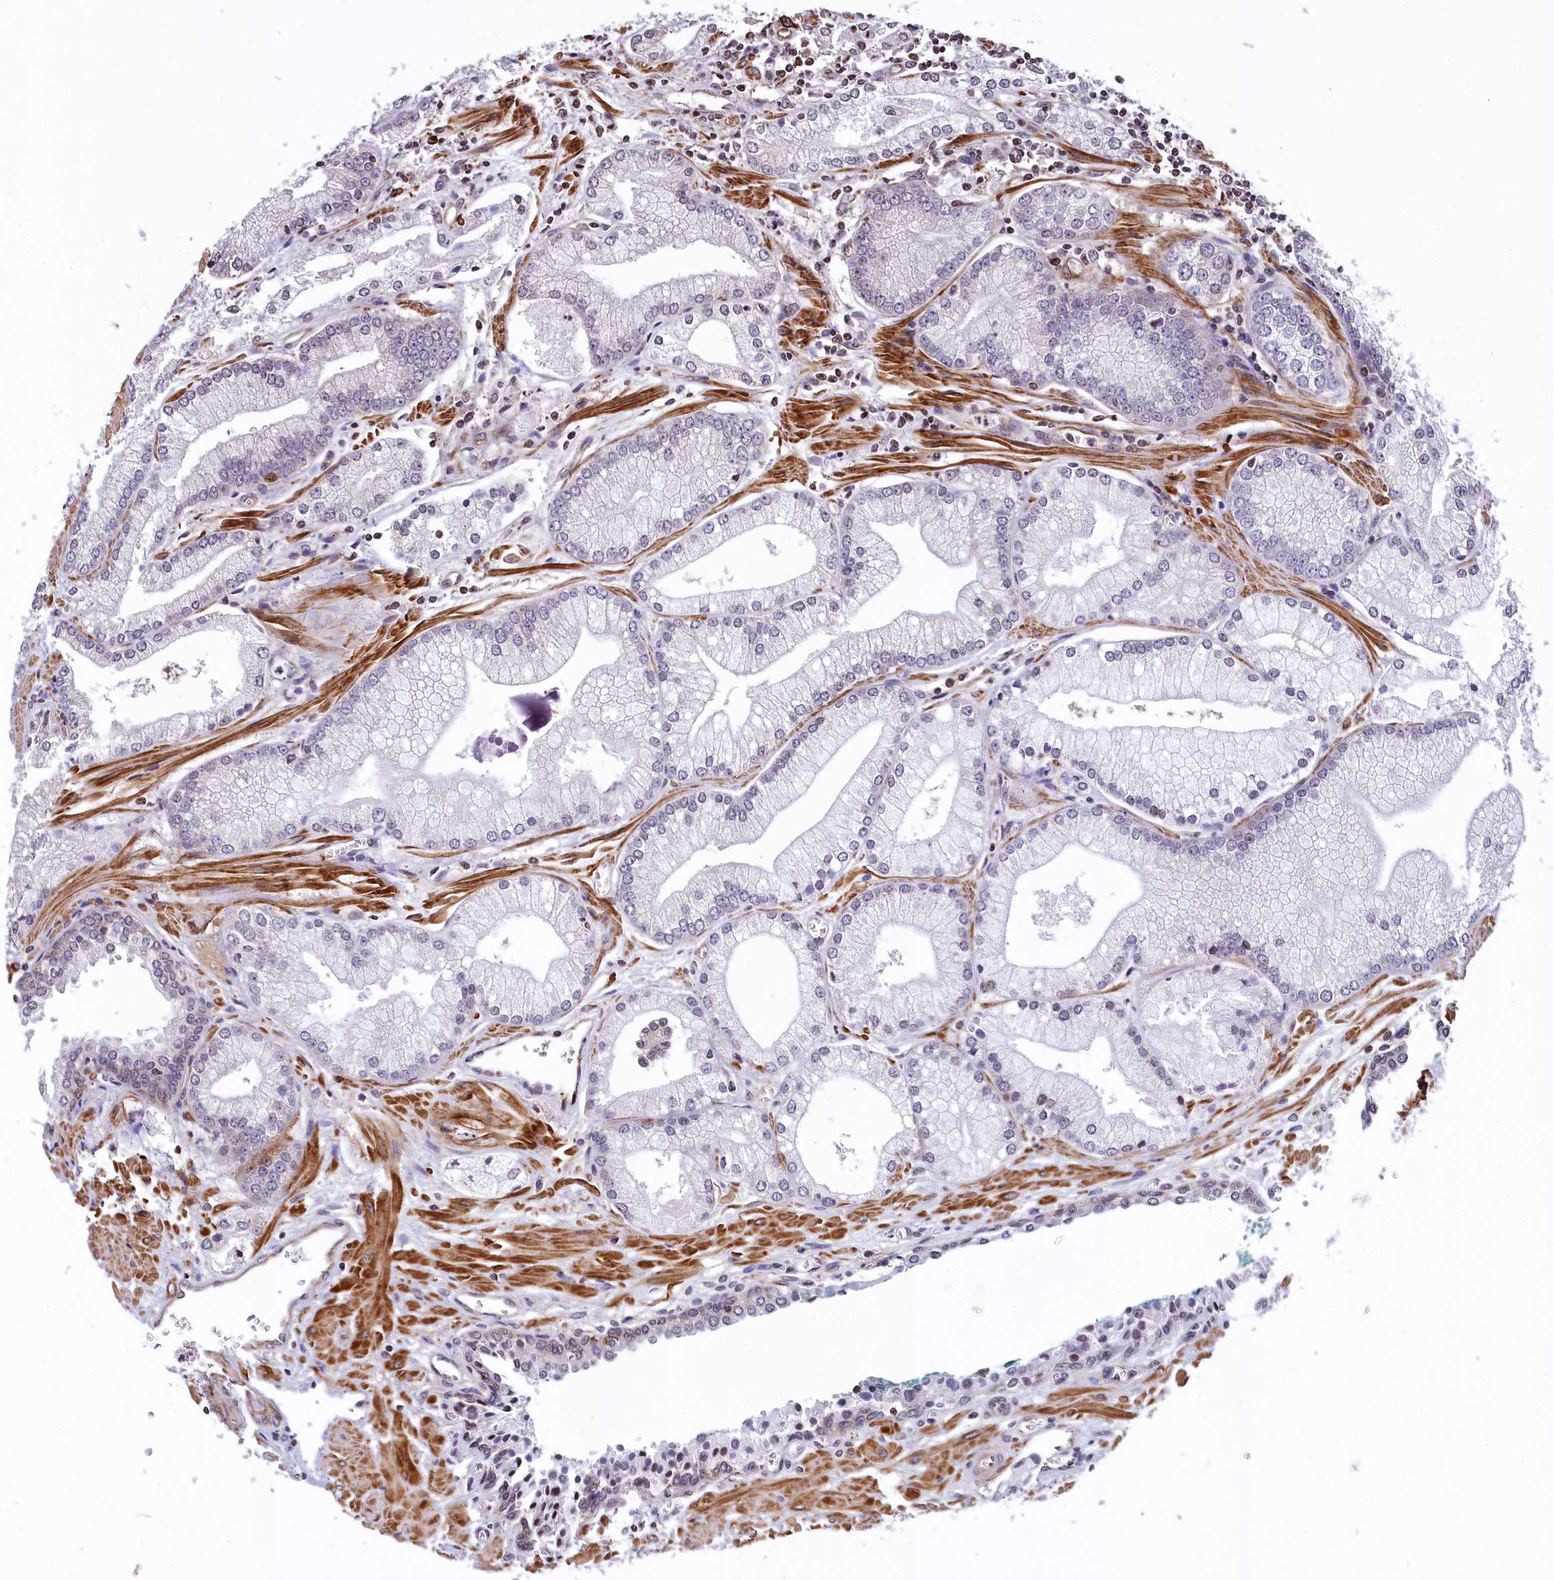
{"staining": {"intensity": "negative", "quantity": "none", "location": "none"}, "tissue": "prostate cancer", "cell_type": "Tumor cells", "image_type": "cancer", "snomed": [{"axis": "morphology", "description": "Adenocarcinoma, Low grade"}, {"axis": "topography", "description": "Prostate"}], "caption": "The IHC histopathology image has no significant positivity in tumor cells of prostate cancer (low-grade adenocarcinoma) tissue. The staining was performed using DAB to visualize the protein expression in brown, while the nuclei were stained in blue with hematoxylin (Magnification: 20x).", "gene": "ZNF2", "patient": {"sex": "male", "age": 67}}